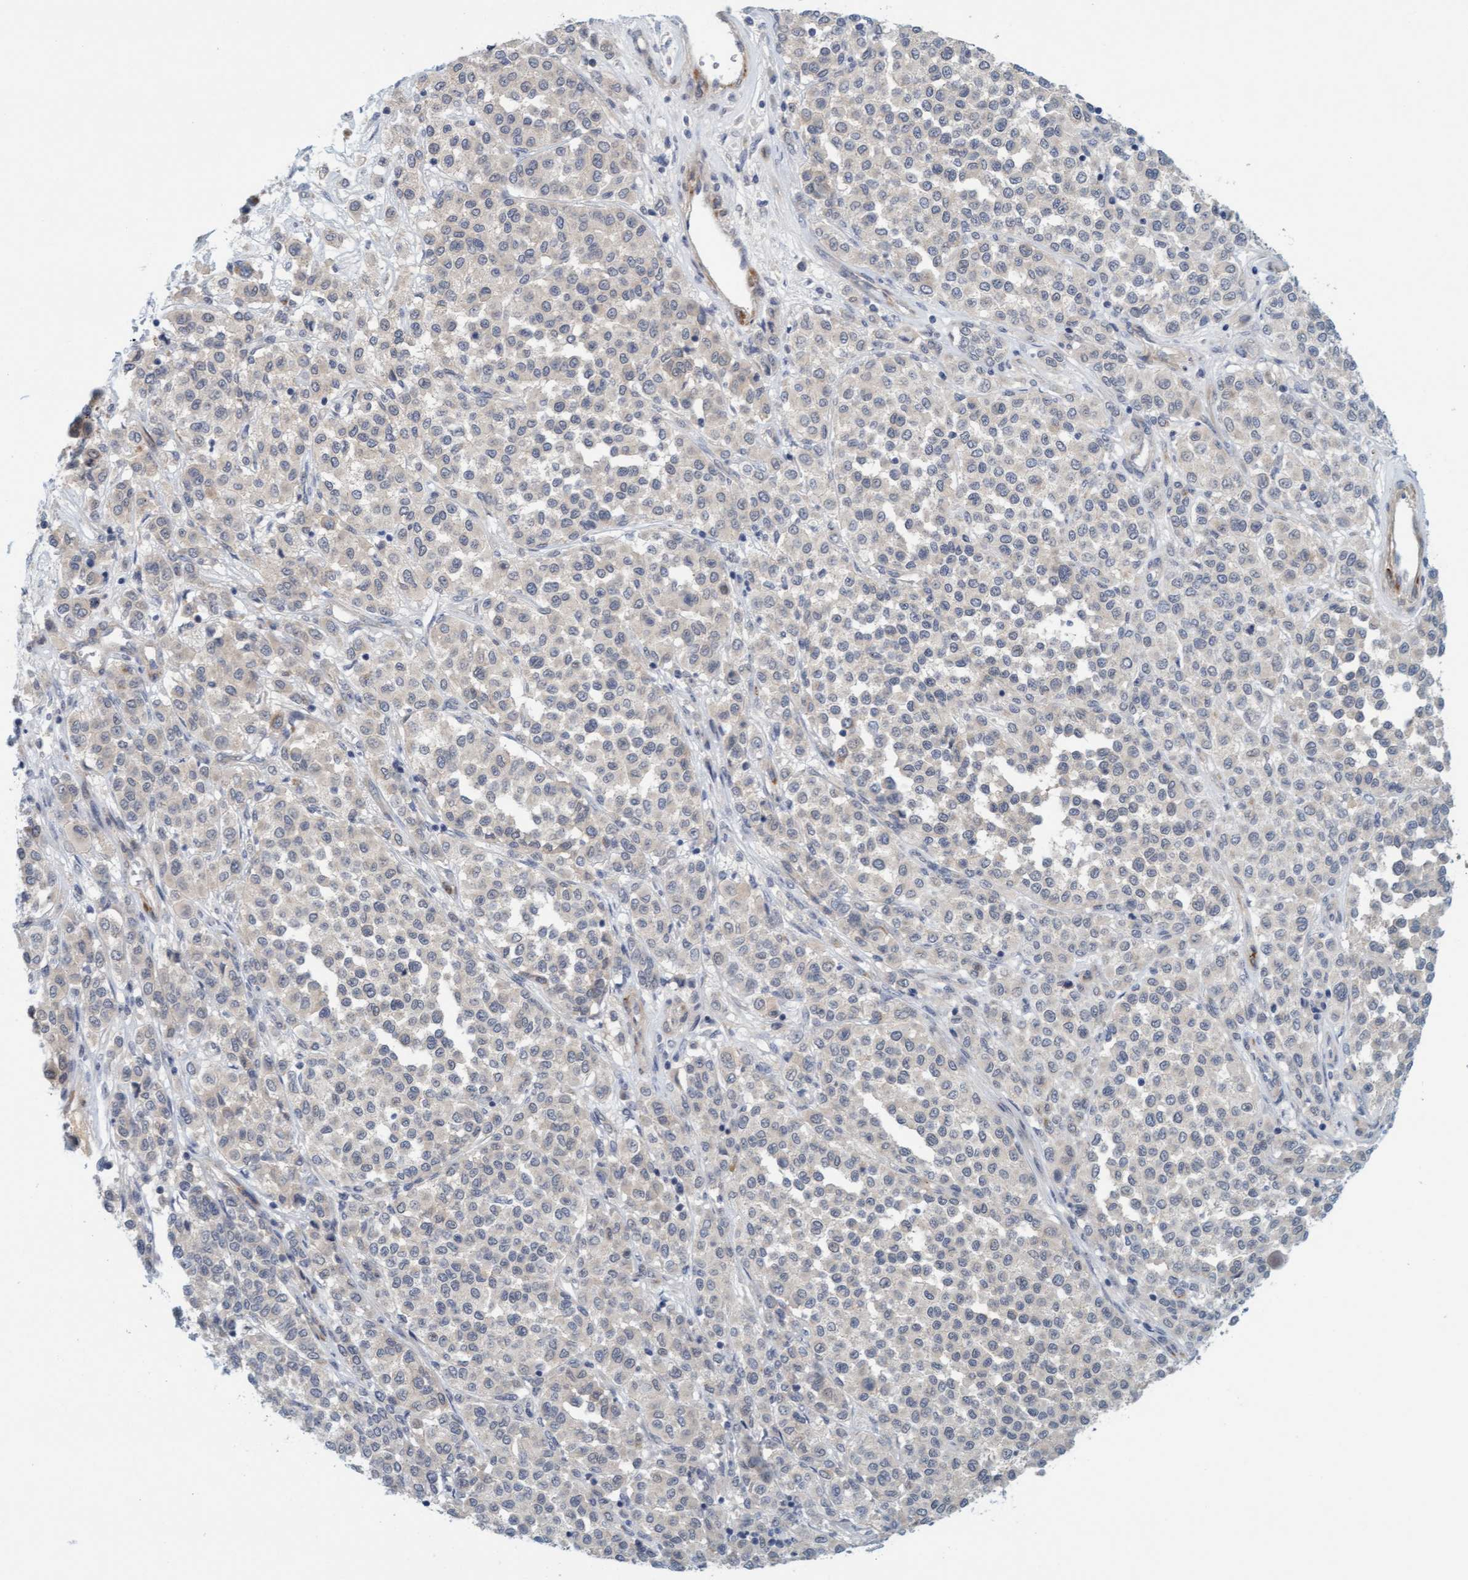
{"staining": {"intensity": "negative", "quantity": "none", "location": "none"}, "tissue": "melanoma", "cell_type": "Tumor cells", "image_type": "cancer", "snomed": [{"axis": "morphology", "description": "Malignant melanoma, Metastatic site"}, {"axis": "topography", "description": "Pancreas"}], "caption": "This is a histopathology image of IHC staining of melanoma, which shows no positivity in tumor cells. (Stains: DAB (3,3'-diaminobenzidine) immunohistochemistry with hematoxylin counter stain, Microscopy: brightfield microscopy at high magnification).", "gene": "TSTD2", "patient": {"sex": "female", "age": 30}}